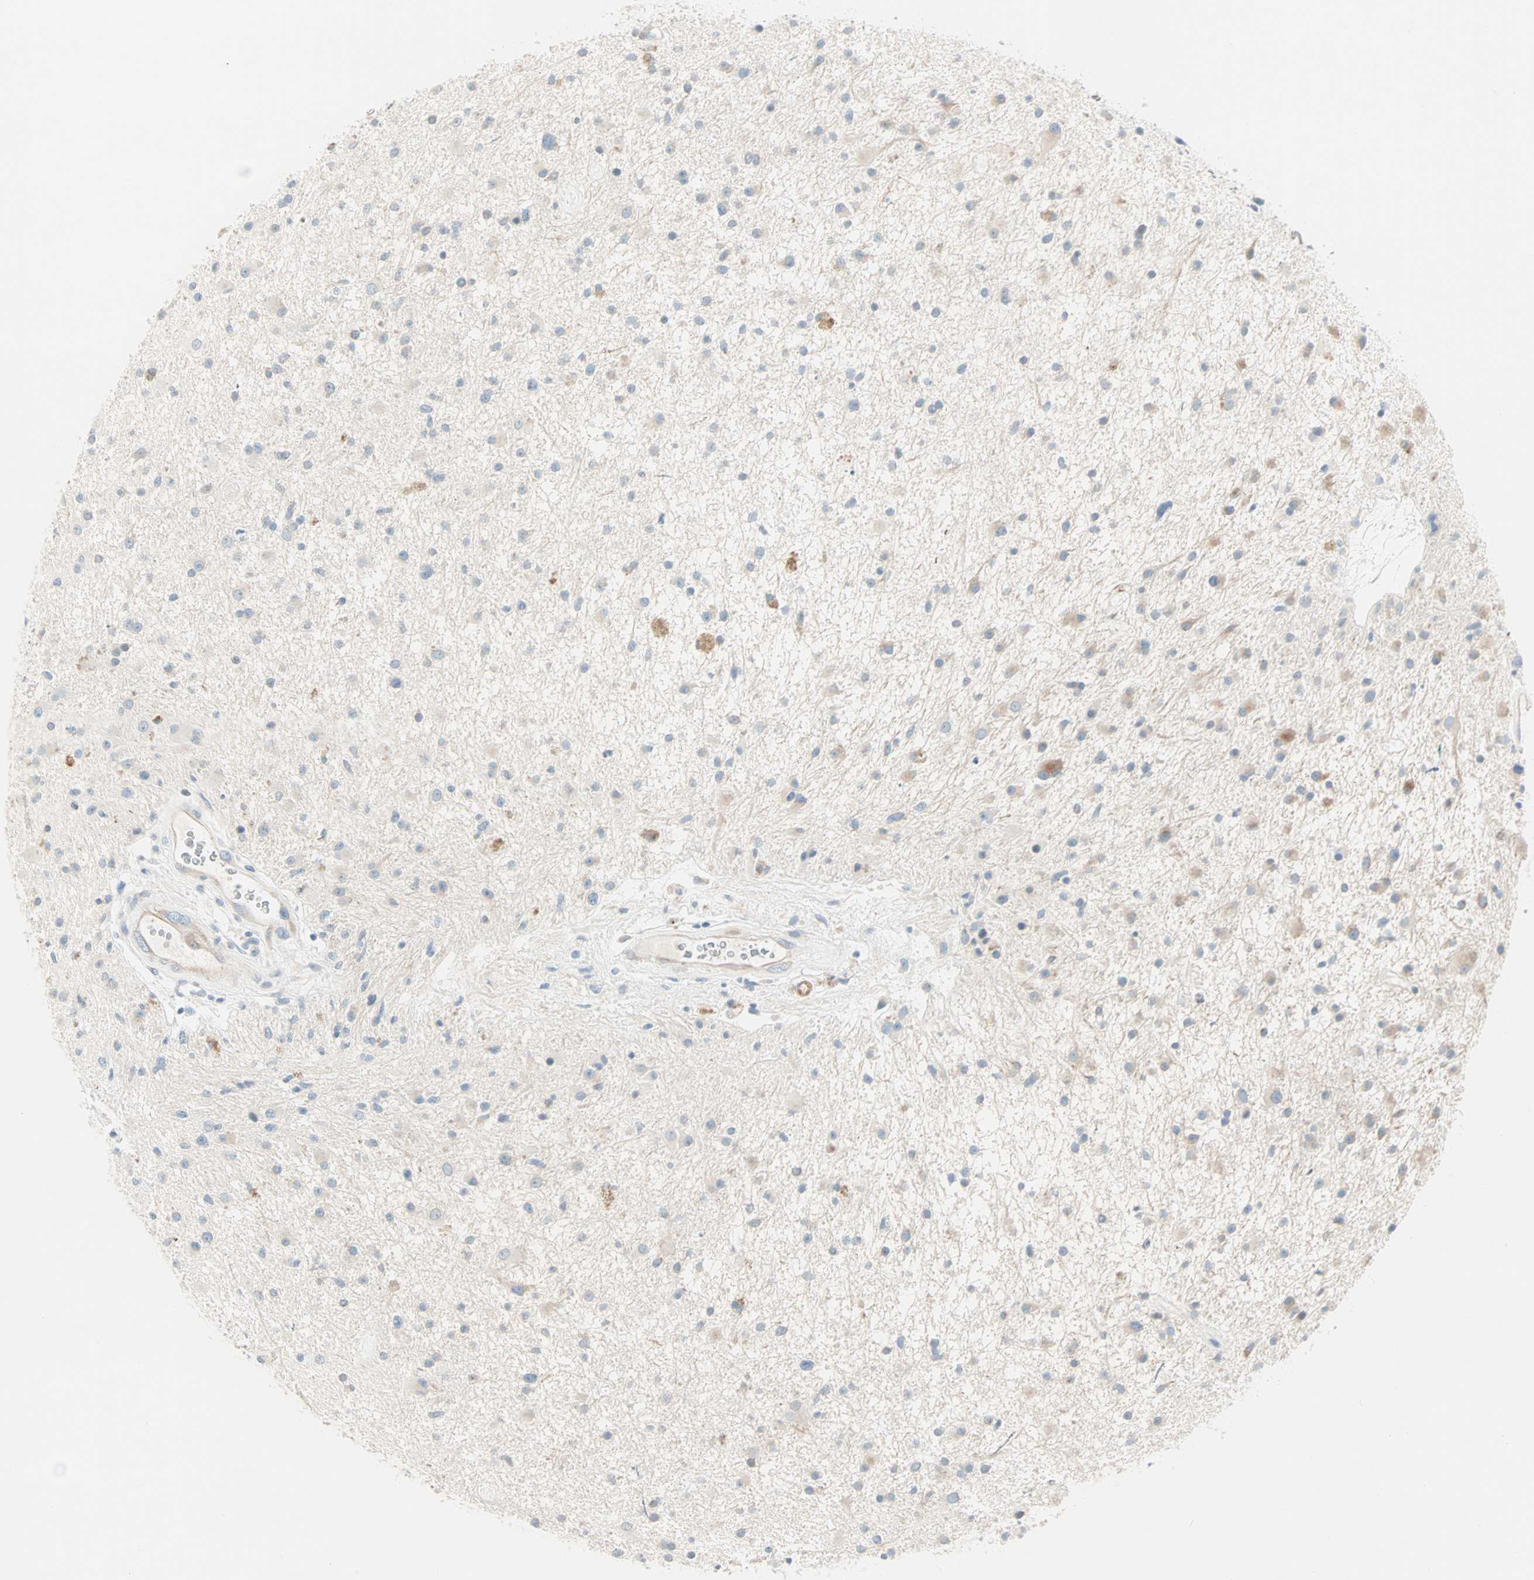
{"staining": {"intensity": "moderate", "quantity": "<25%", "location": "cytoplasmic/membranous"}, "tissue": "glioma", "cell_type": "Tumor cells", "image_type": "cancer", "snomed": [{"axis": "morphology", "description": "Glioma, malignant, High grade"}, {"axis": "topography", "description": "Brain"}], "caption": "A histopathology image of high-grade glioma (malignant) stained for a protein exhibits moderate cytoplasmic/membranous brown staining in tumor cells.", "gene": "SULT1C2", "patient": {"sex": "male", "age": 33}}